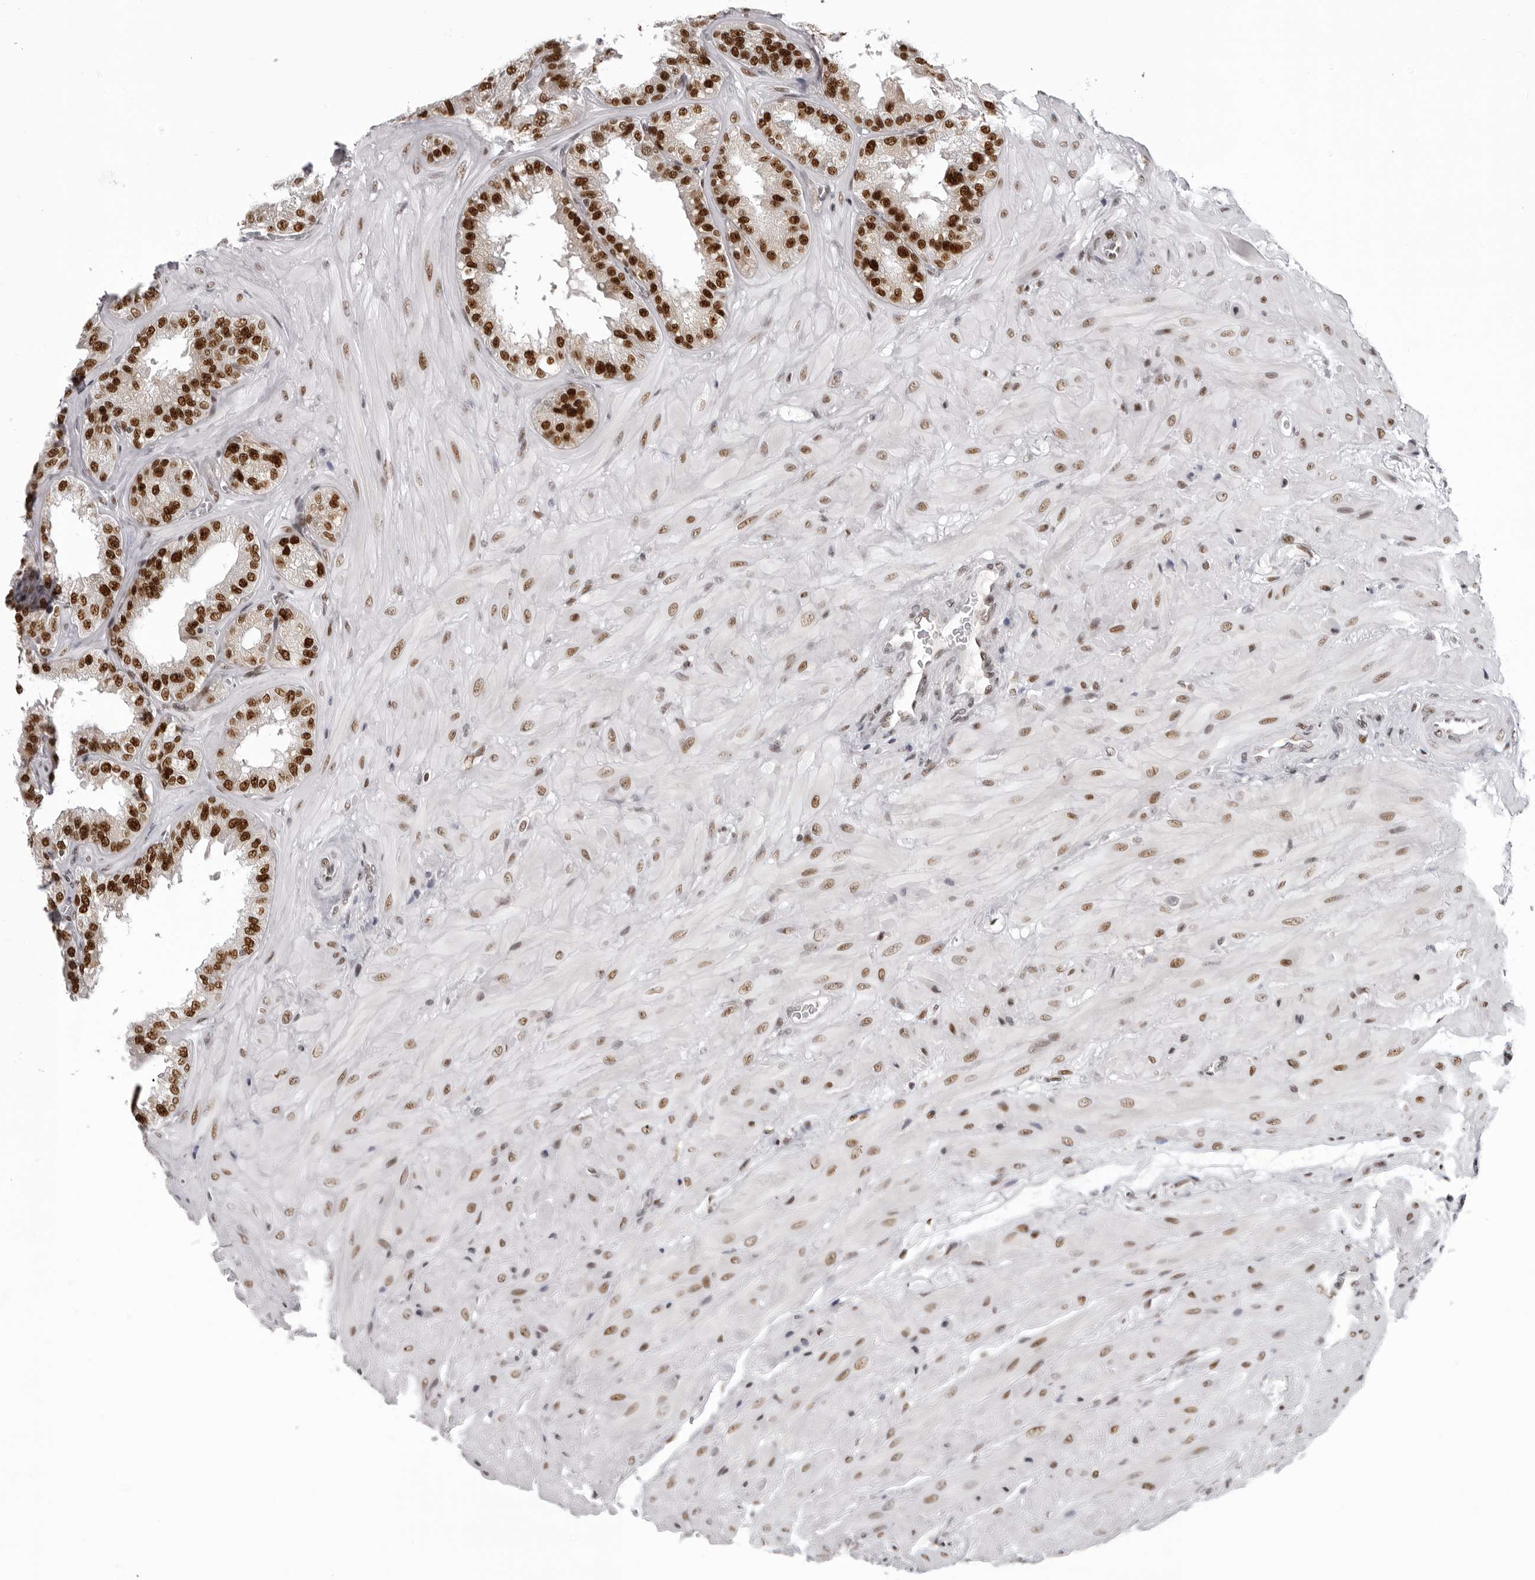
{"staining": {"intensity": "strong", "quantity": ">75%", "location": "nuclear"}, "tissue": "seminal vesicle", "cell_type": "Glandular cells", "image_type": "normal", "snomed": [{"axis": "morphology", "description": "Normal tissue, NOS"}, {"axis": "topography", "description": "Prostate"}, {"axis": "topography", "description": "Seminal veicle"}], "caption": "Immunohistochemical staining of unremarkable human seminal vesicle shows strong nuclear protein expression in approximately >75% of glandular cells. (Brightfield microscopy of DAB IHC at high magnification).", "gene": "HEXIM2", "patient": {"sex": "male", "age": 51}}